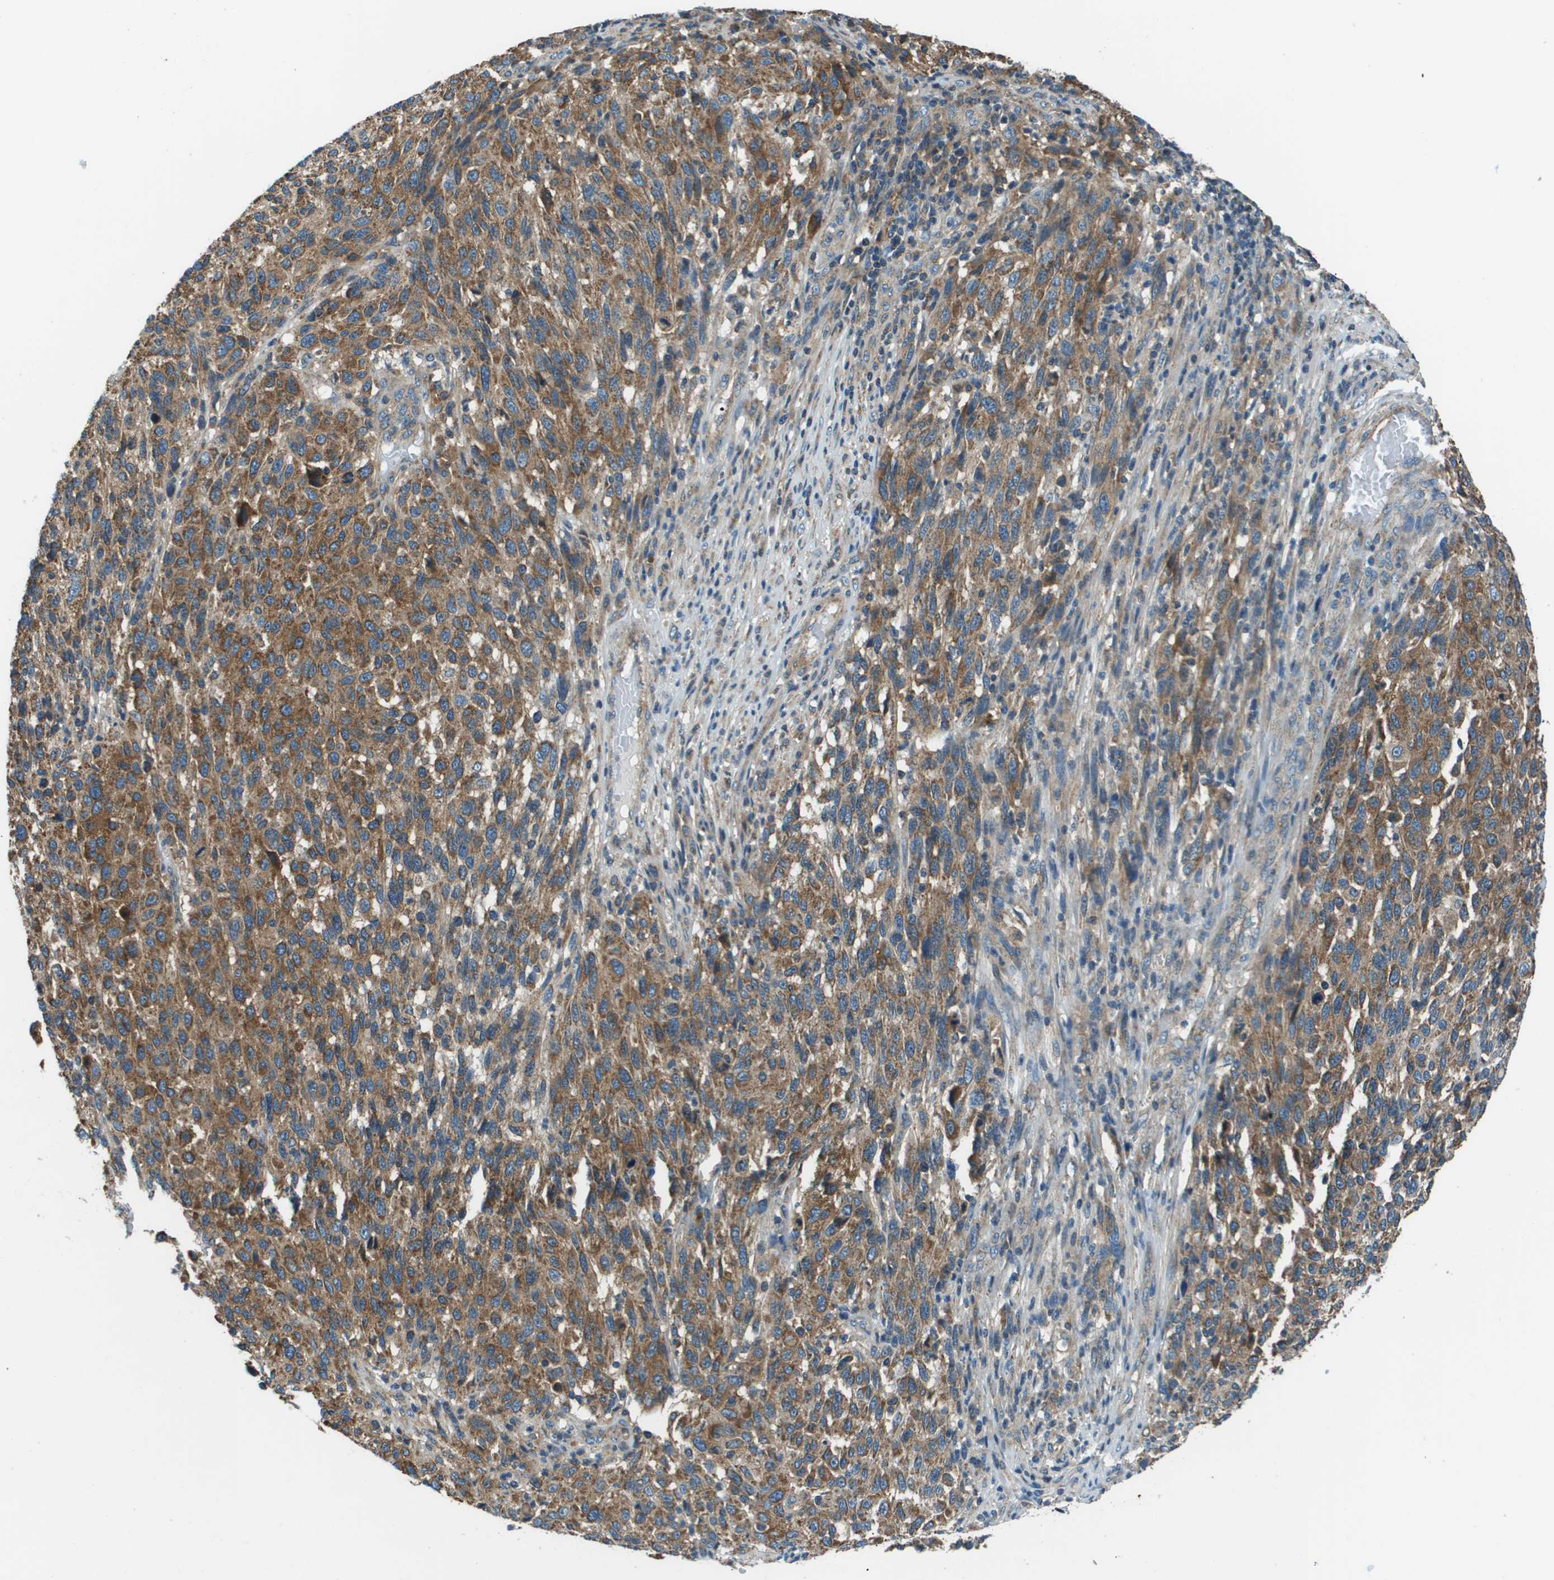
{"staining": {"intensity": "moderate", "quantity": ">75%", "location": "cytoplasmic/membranous"}, "tissue": "melanoma", "cell_type": "Tumor cells", "image_type": "cancer", "snomed": [{"axis": "morphology", "description": "Malignant melanoma, Metastatic site"}, {"axis": "topography", "description": "Lymph node"}], "caption": "Immunohistochemical staining of melanoma reveals moderate cytoplasmic/membranous protein staining in about >75% of tumor cells.", "gene": "TMEM51", "patient": {"sex": "male", "age": 61}}